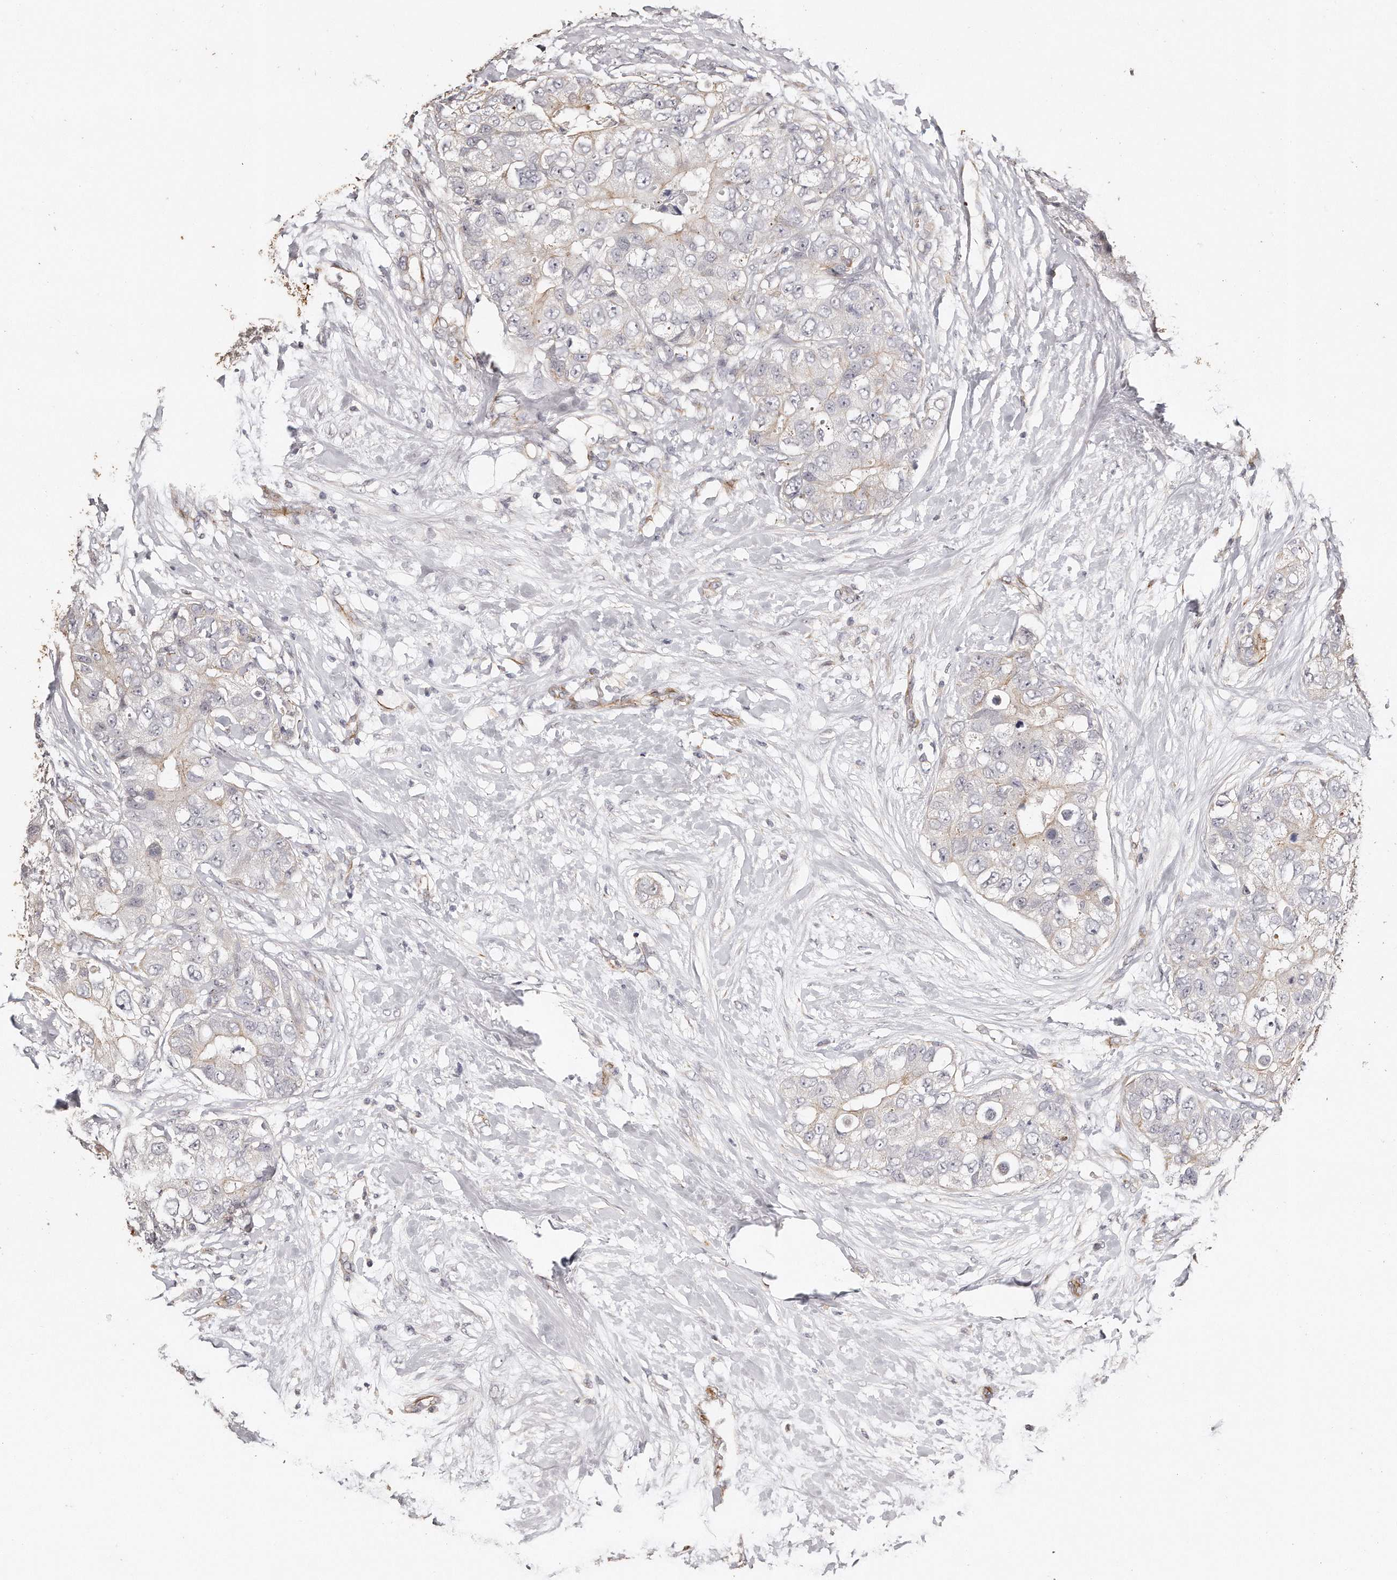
{"staining": {"intensity": "negative", "quantity": "none", "location": "none"}, "tissue": "breast cancer", "cell_type": "Tumor cells", "image_type": "cancer", "snomed": [{"axis": "morphology", "description": "Duct carcinoma"}, {"axis": "topography", "description": "Breast"}], "caption": "Infiltrating ductal carcinoma (breast) was stained to show a protein in brown. There is no significant positivity in tumor cells.", "gene": "ZYG11A", "patient": {"sex": "female", "age": 62}}